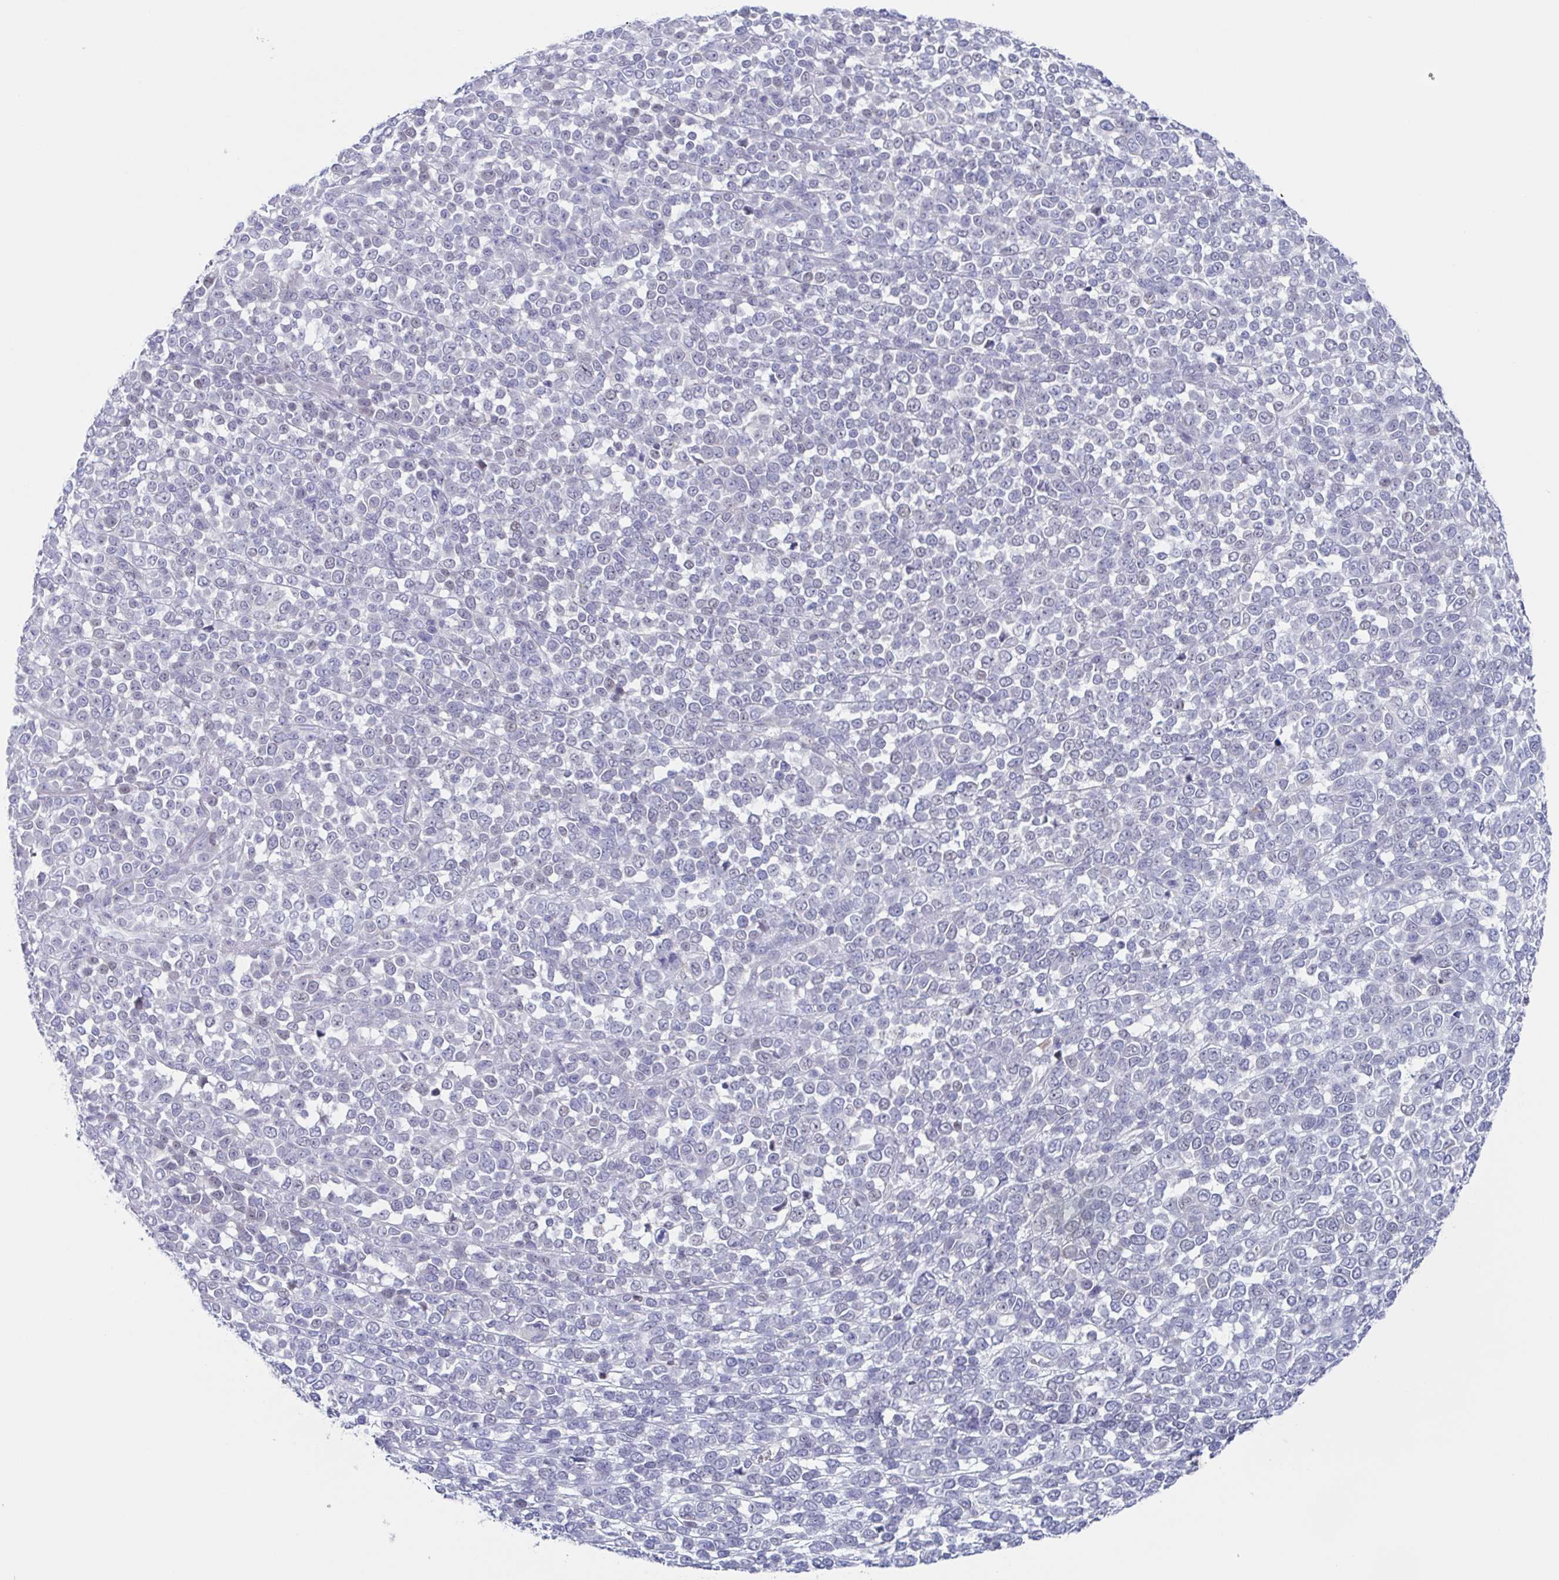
{"staining": {"intensity": "weak", "quantity": "<25%", "location": "nuclear"}, "tissue": "melanoma", "cell_type": "Tumor cells", "image_type": "cancer", "snomed": [{"axis": "morphology", "description": "Malignant melanoma, NOS"}, {"axis": "topography", "description": "Skin"}], "caption": "DAB (3,3'-diaminobenzidine) immunohistochemical staining of human melanoma displays no significant positivity in tumor cells.", "gene": "PBOV1", "patient": {"sex": "female", "age": 95}}